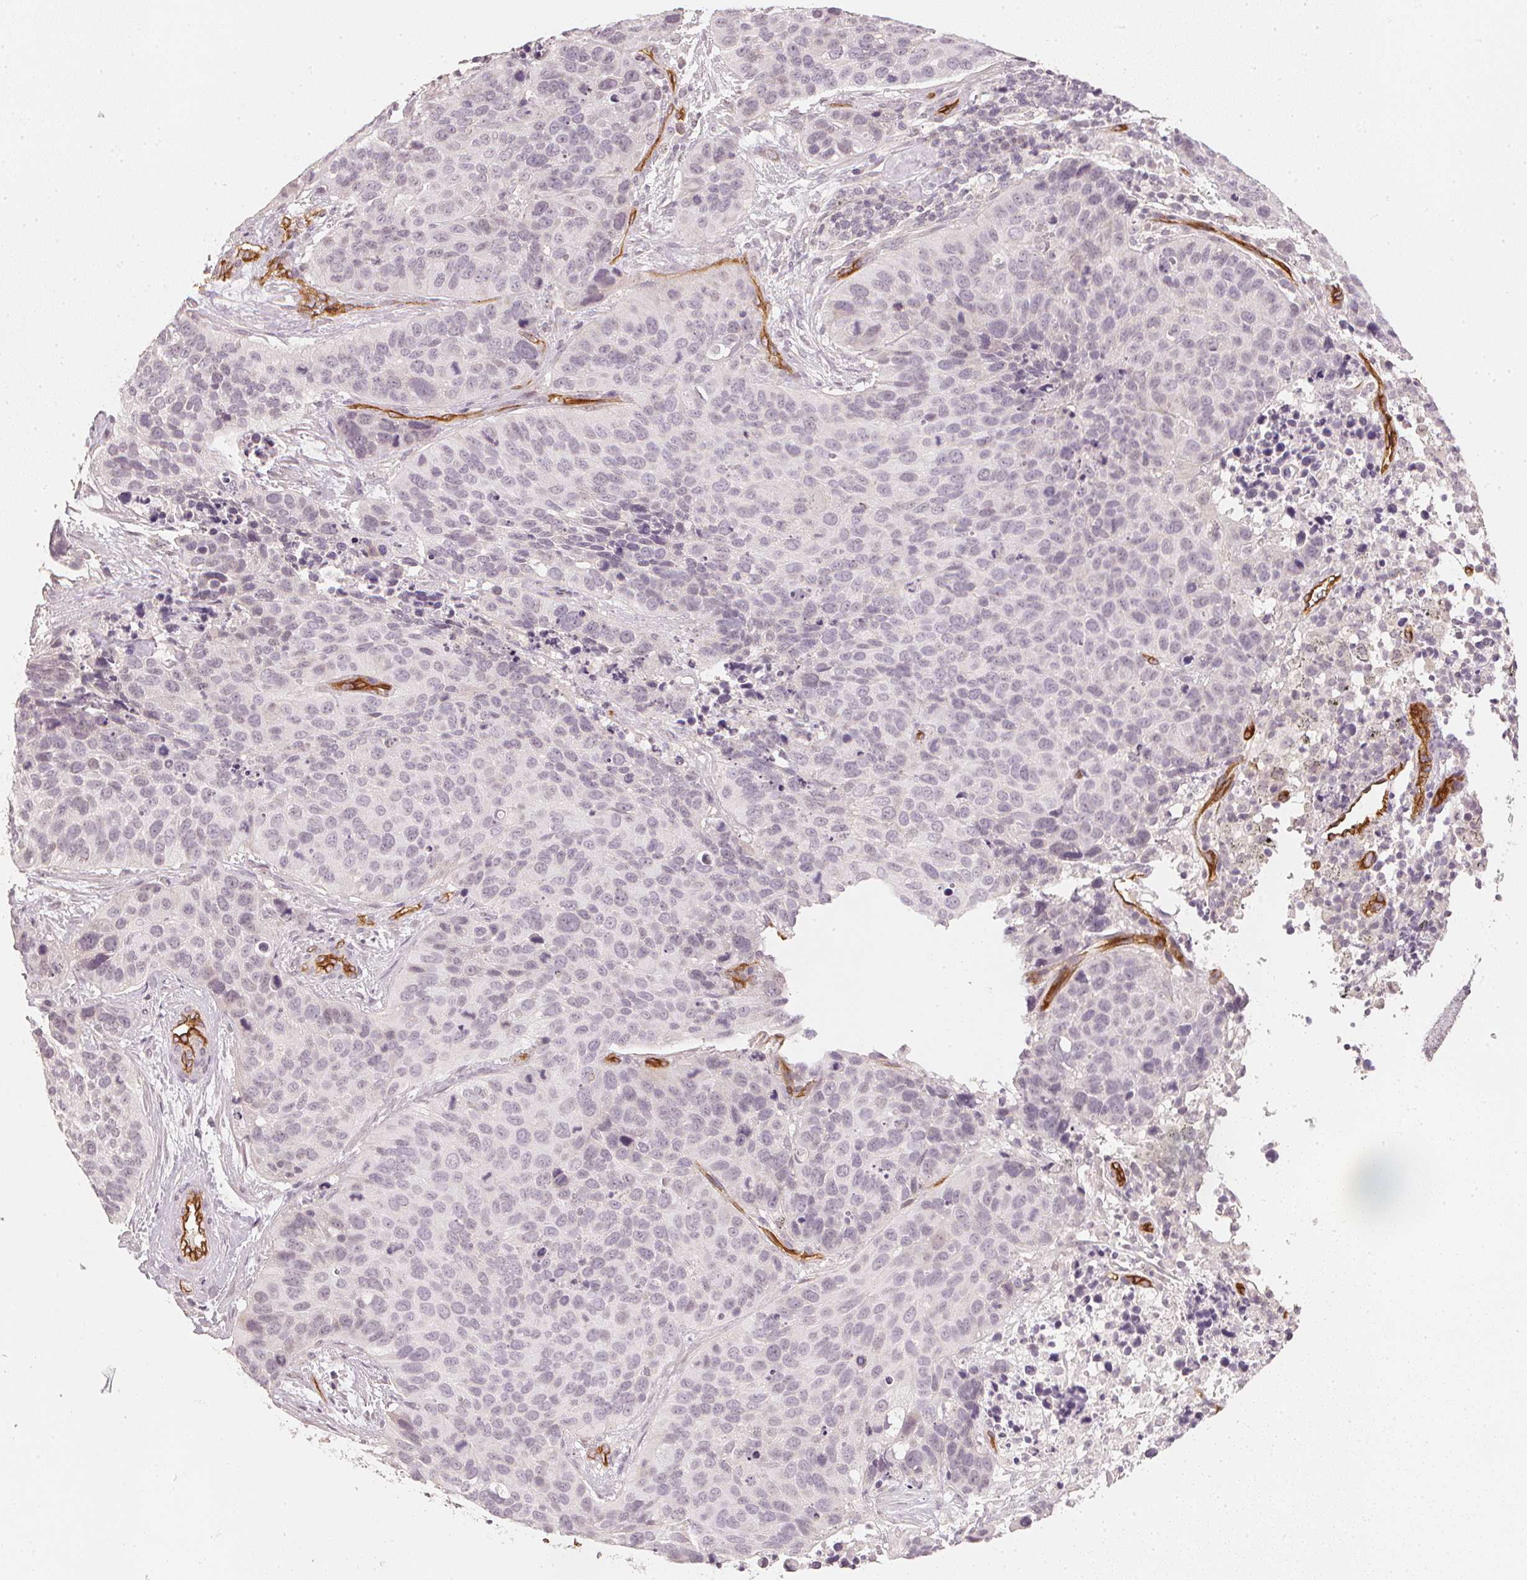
{"staining": {"intensity": "negative", "quantity": "none", "location": "none"}, "tissue": "lung cancer", "cell_type": "Tumor cells", "image_type": "cancer", "snomed": [{"axis": "morphology", "description": "Squamous cell carcinoma, NOS"}, {"axis": "topography", "description": "Lung"}], "caption": "A micrograph of lung cancer stained for a protein reveals no brown staining in tumor cells. Brightfield microscopy of immunohistochemistry stained with DAB (brown) and hematoxylin (blue), captured at high magnification.", "gene": "CIB1", "patient": {"sex": "male", "age": 62}}